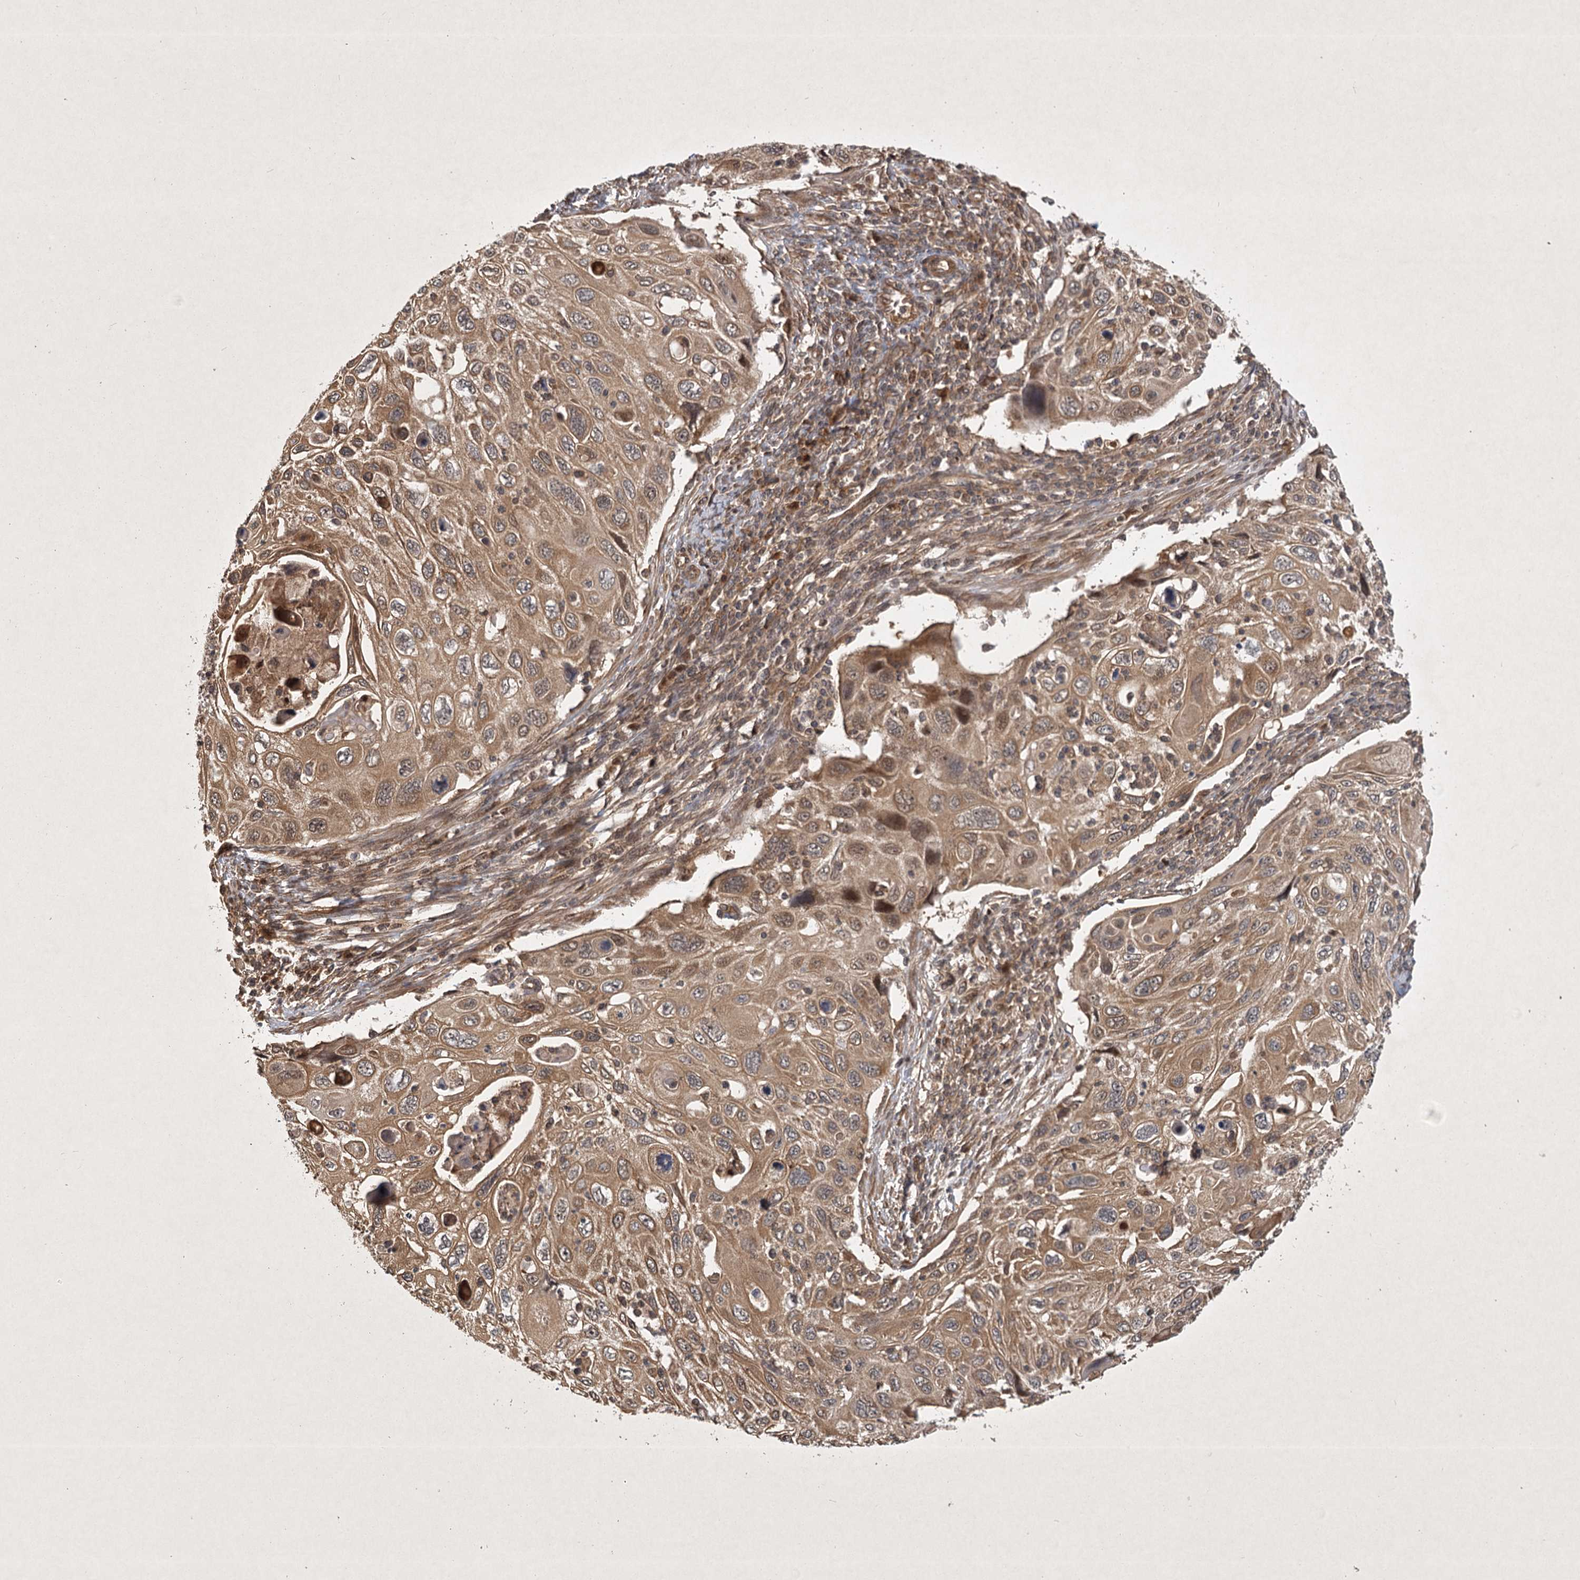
{"staining": {"intensity": "moderate", "quantity": ">75%", "location": "cytoplasmic/membranous"}, "tissue": "cervical cancer", "cell_type": "Tumor cells", "image_type": "cancer", "snomed": [{"axis": "morphology", "description": "Squamous cell carcinoma, NOS"}, {"axis": "topography", "description": "Cervix"}], "caption": "Approximately >75% of tumor cells in human cervical cancer display moderate cytoplasmic/membranous protein positivity as visualized by brown immunohistochemical staining.", "gene": "INSIG2", "patient": {"sex": "female", "age": 70}}